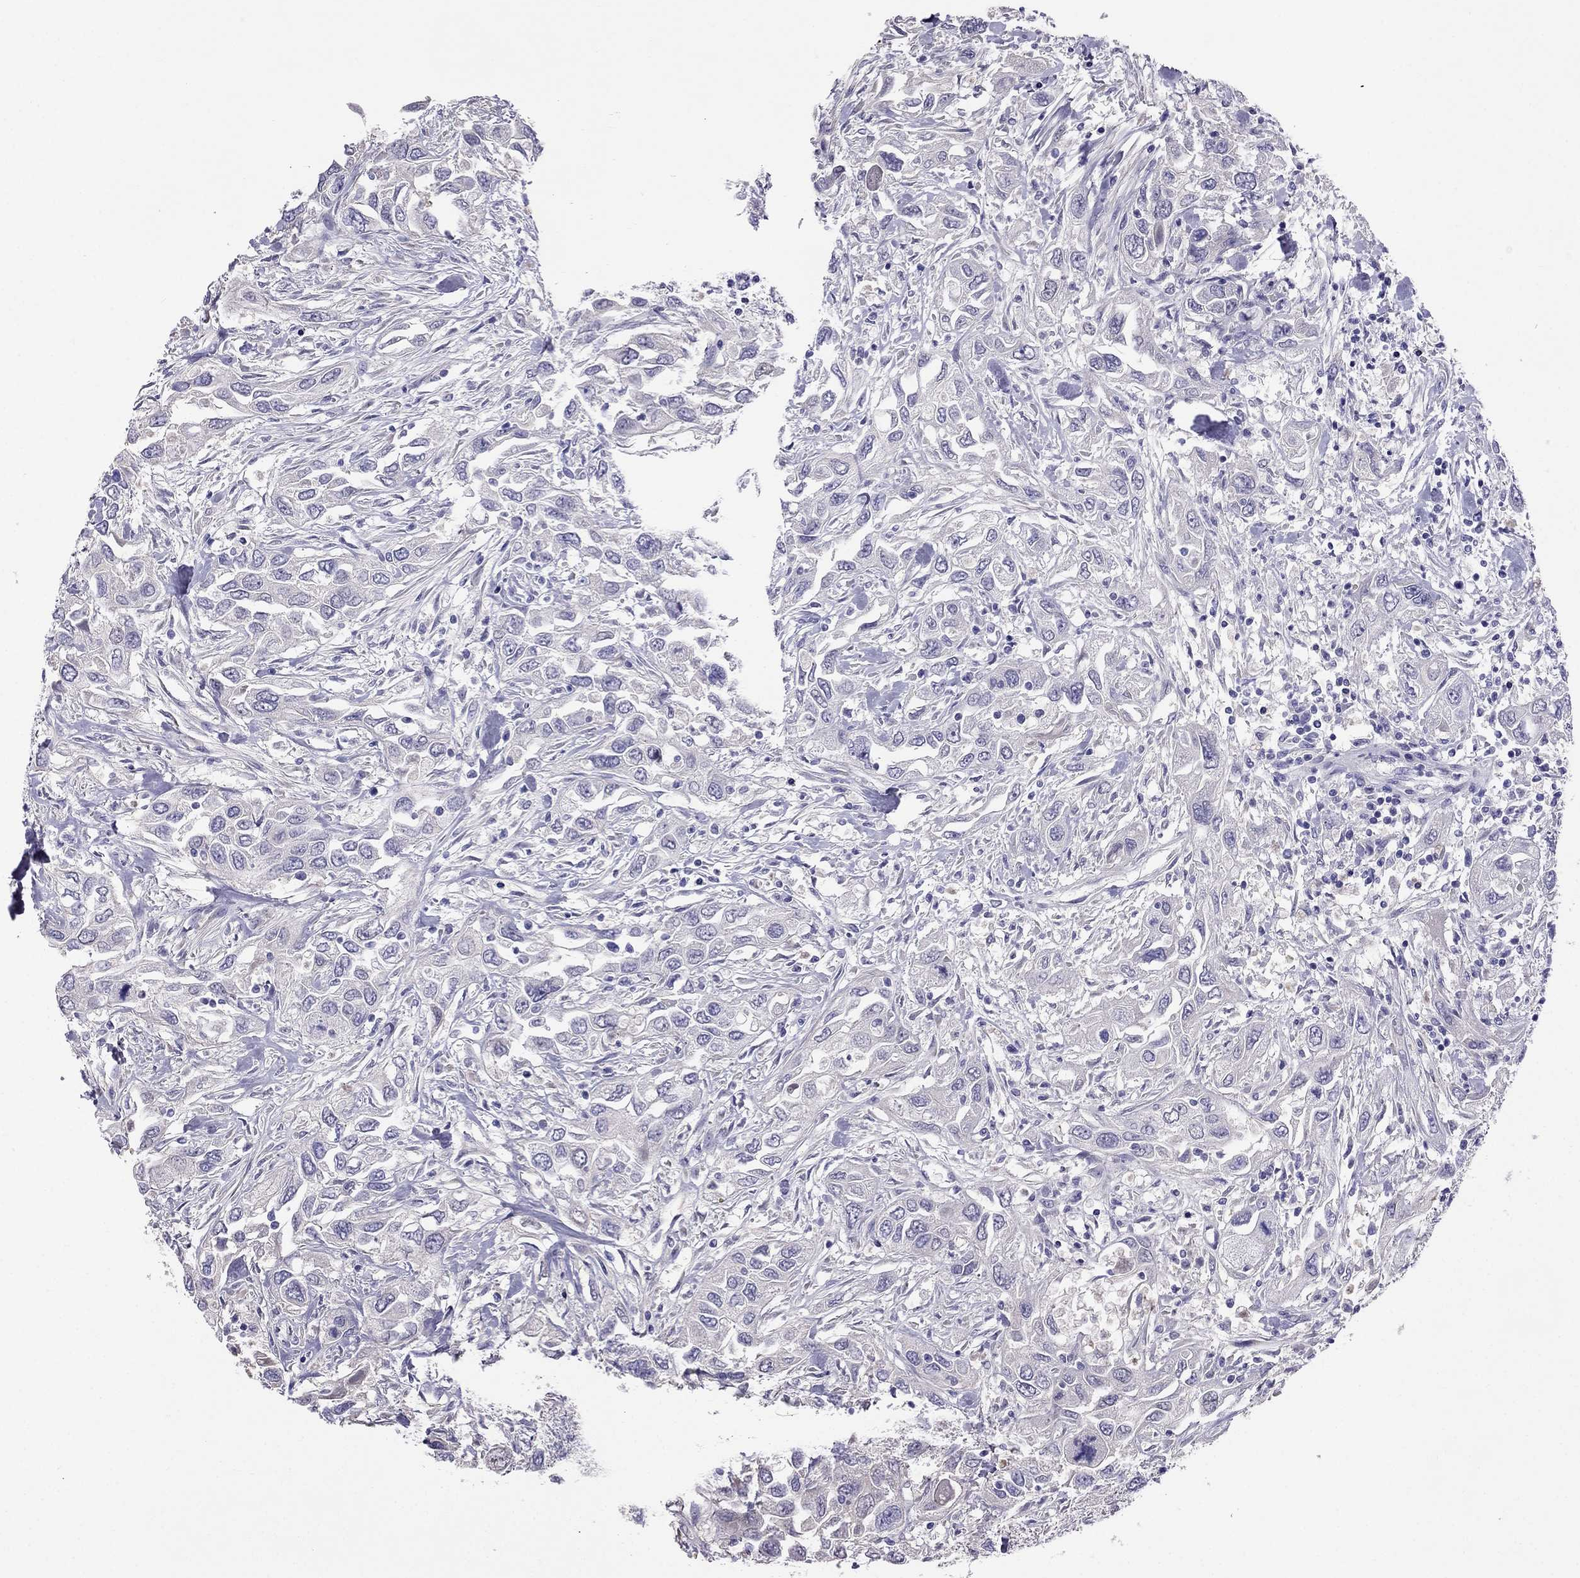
{"staining": {"intensity": "negative", "quantity": "none", "location": "none"}, "tissue": "urothelial cancer", "cell_type": "Tumor cells", "image_type": "cancer", "snomed": [{"axis": "morphology", "description": "Urothelial carcinoma, High grade"}, {"axis": "topography", "description": "Urinary bladder"}], "caption": "An immunohistochemistry photomicrograph of urothelial cancer is shown. There is no staining in tumor cells of urothelial cancer. Nuclei are stained in blue.", "gene": "TBC1D21", "patient": {"sex": "male", "age": 76}}